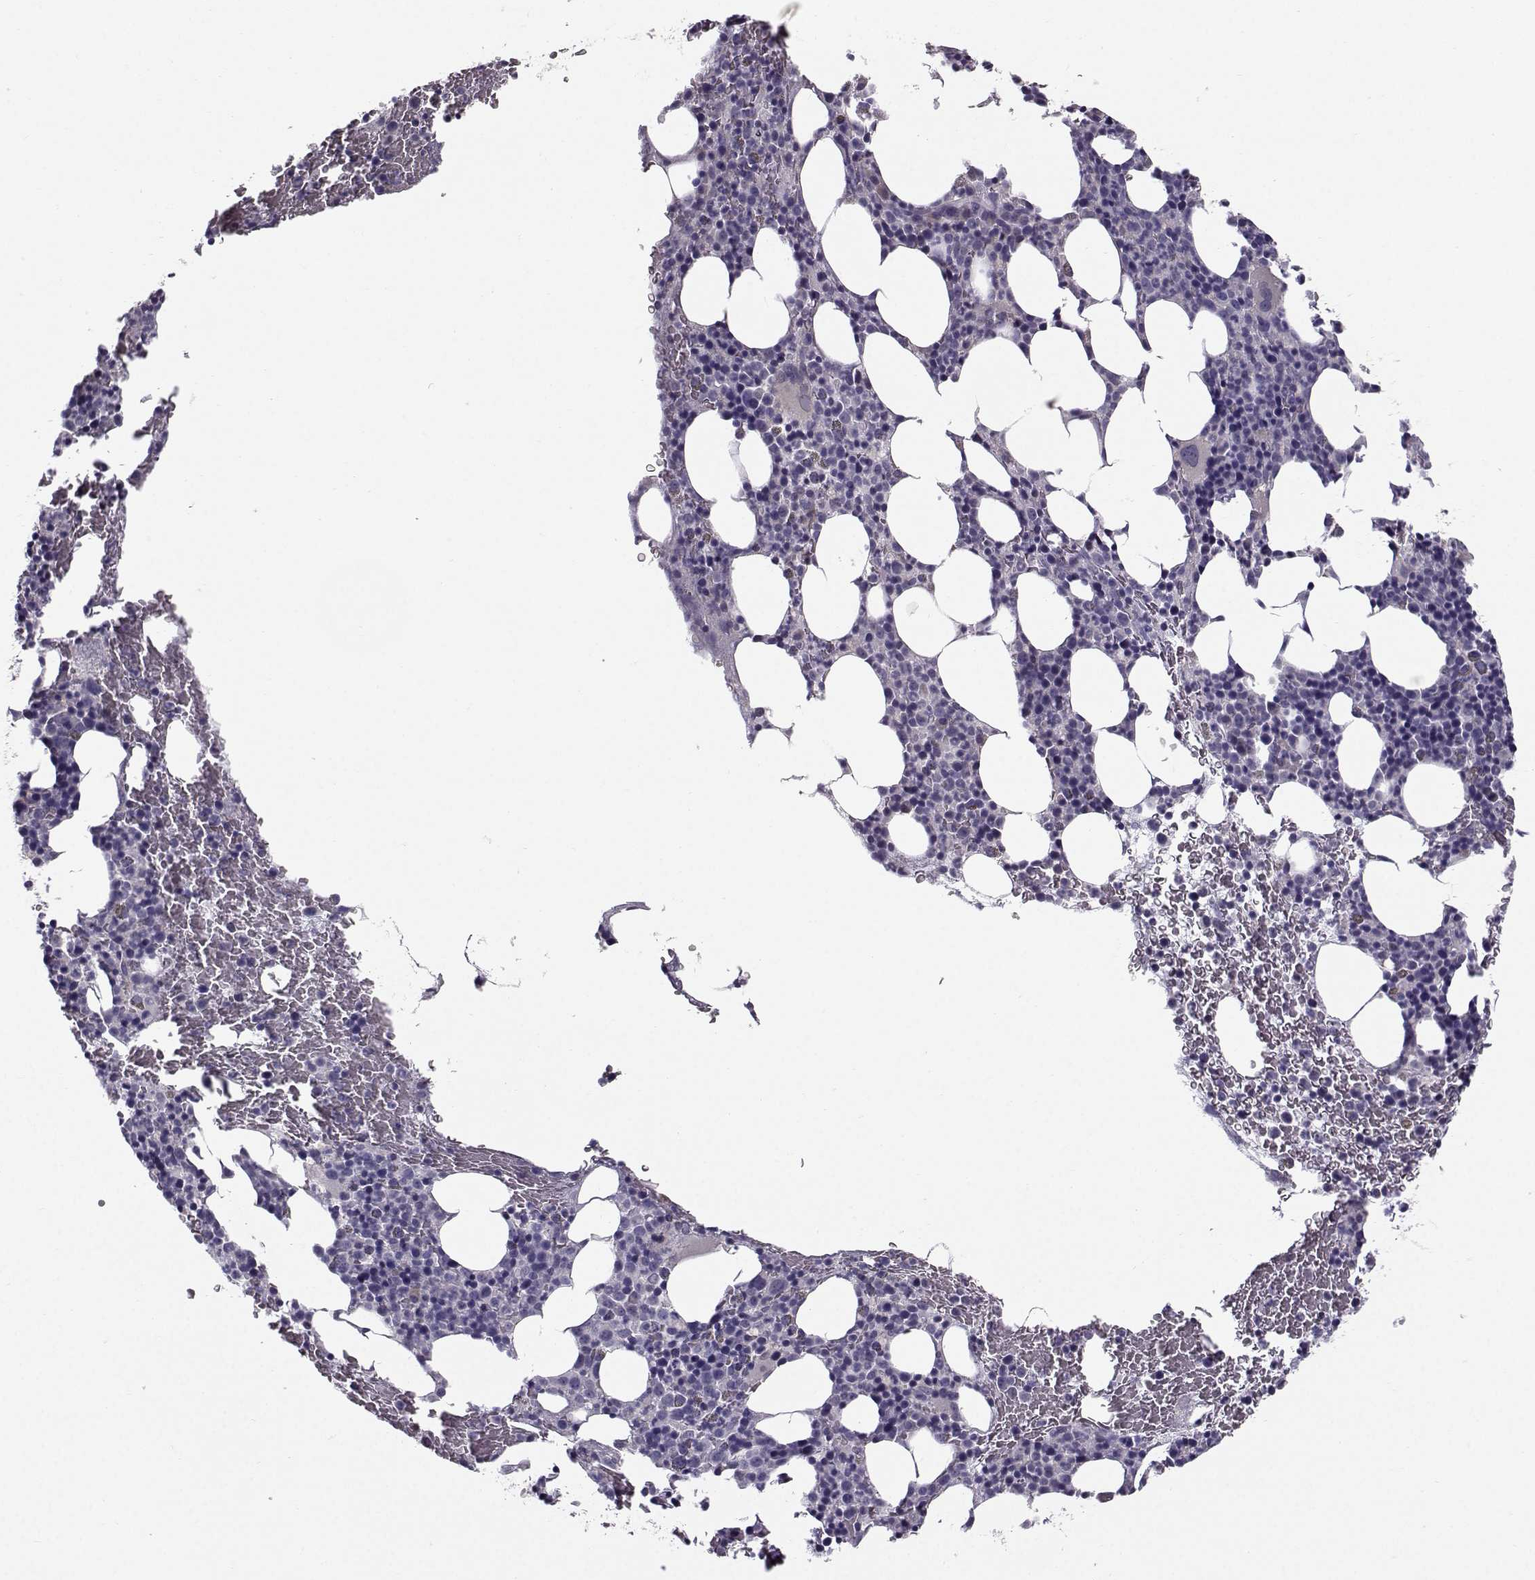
{"staining": {"intensity": "negative", "quantity": "none", "location": "none"}, "tissue": "bone marrow", "cell_type": "Hematopoietic cells", "image_type": "normal", "snomed": [{"axis": "morphology", "description": "Normal tissue, NOS"}, {"axis": "topography", "description": "Bone marrow"}], "caption": "Immunohistochemistry histopathology image of unremarkable bone marrow: bone marrow stained with DAB shows no significant protein expression in hematopoietic cells. (DAB (3,3'-diaminobenzidine) immunohistochemistry (IHC) visualized using brightfield microscopy, high magnification).", "gene": "TSPYL5", "patient": {"sex": "male", "age": 72}}